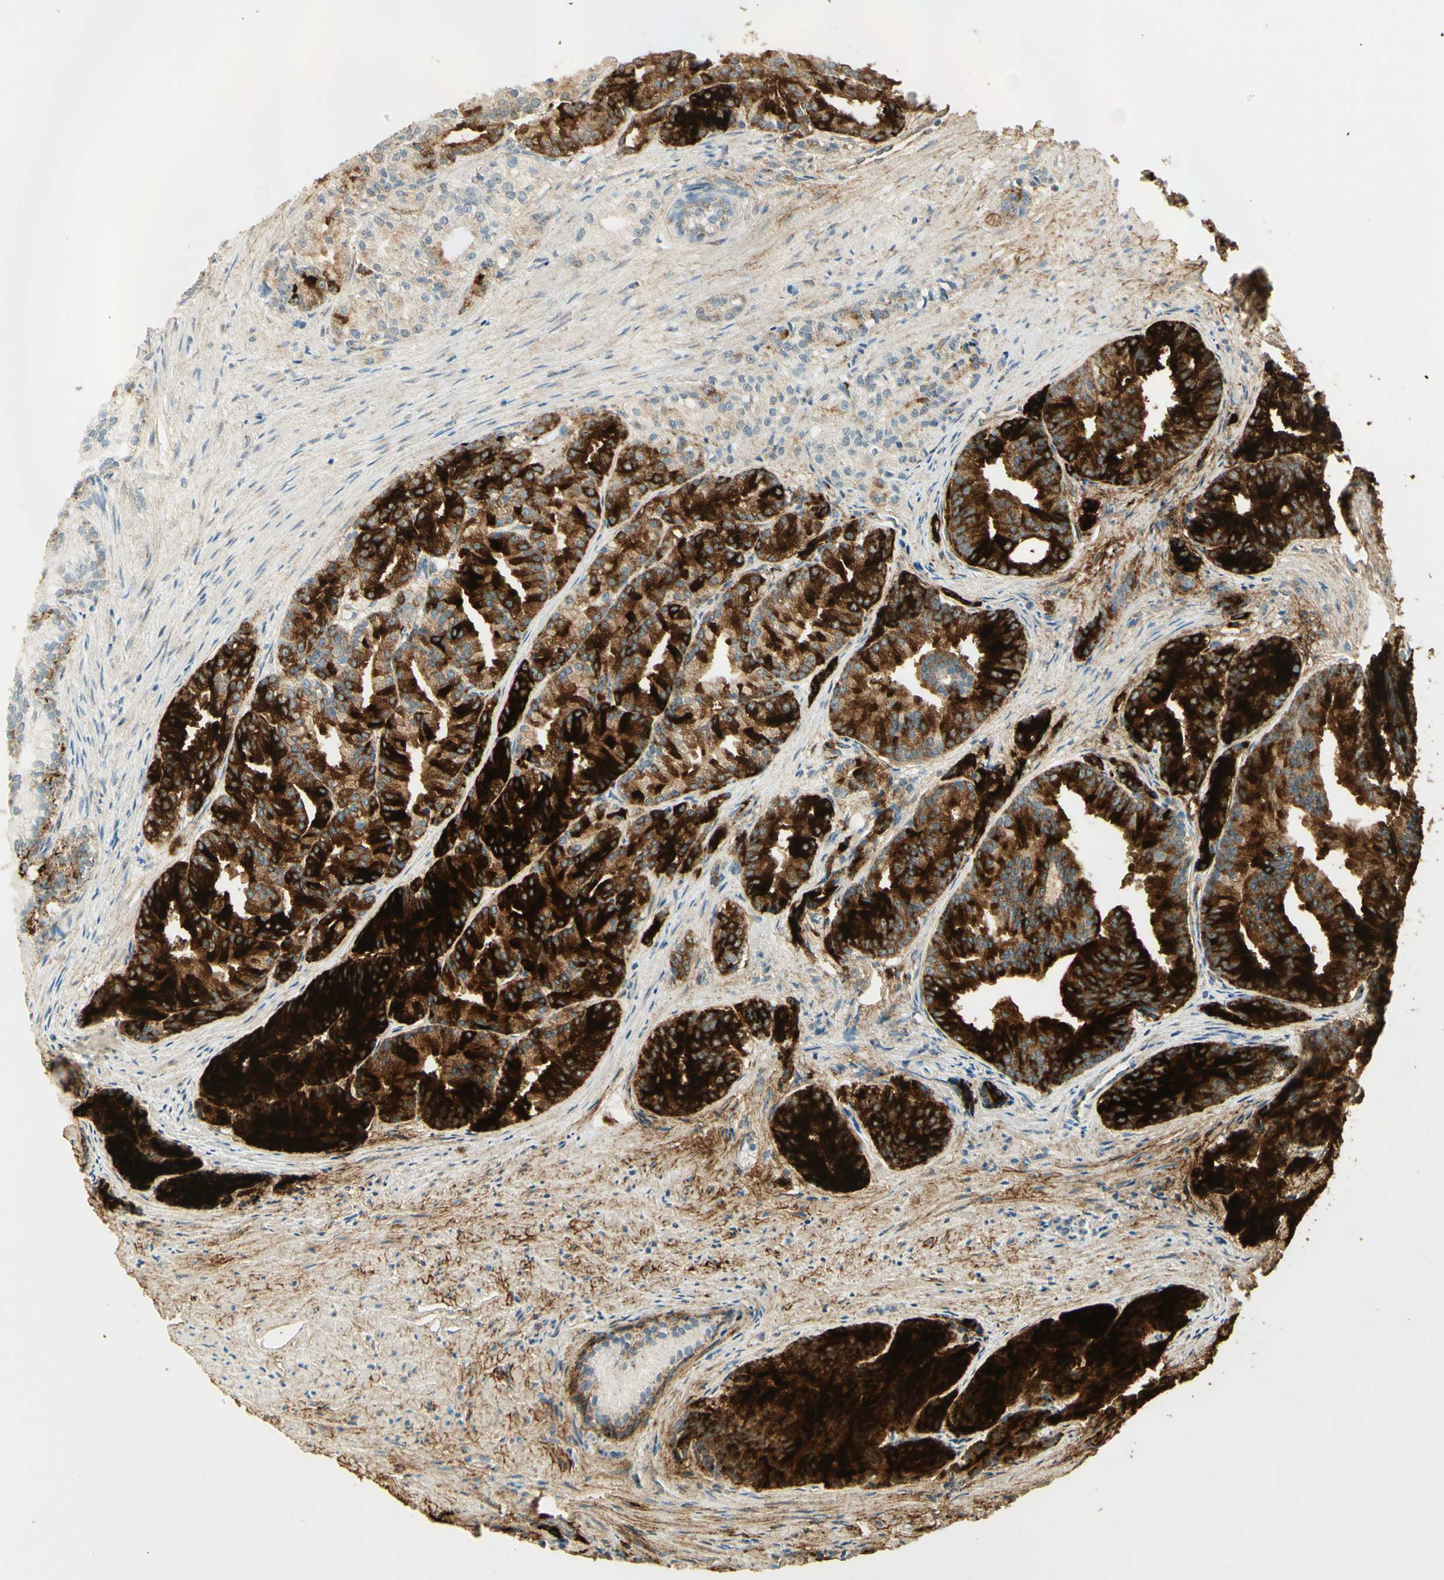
{"staining": {"intensity": "strong", "quantity": "25%-75%", "location": "cytoplasmic/membranous"}, "tissue": "prostate cancer", "cell_type": "Tumor cells", "image_type": "cancer", "snomed": [{"axis": "morphology", "description": "Adenocarcinoma, Low grade"}, {"axis": "topography", "description": "Prostate"}], "caption": "Immunohistochemical staining of prostate cancer shows high levels of strong cytoplasmic/membranous staining in about 25%-75% of tumor cells. (brown staining indicates protein expression, while blue staining denotes nuclei).", "gene": "TNN", "patient": {"sex": "male", "age": 72}}